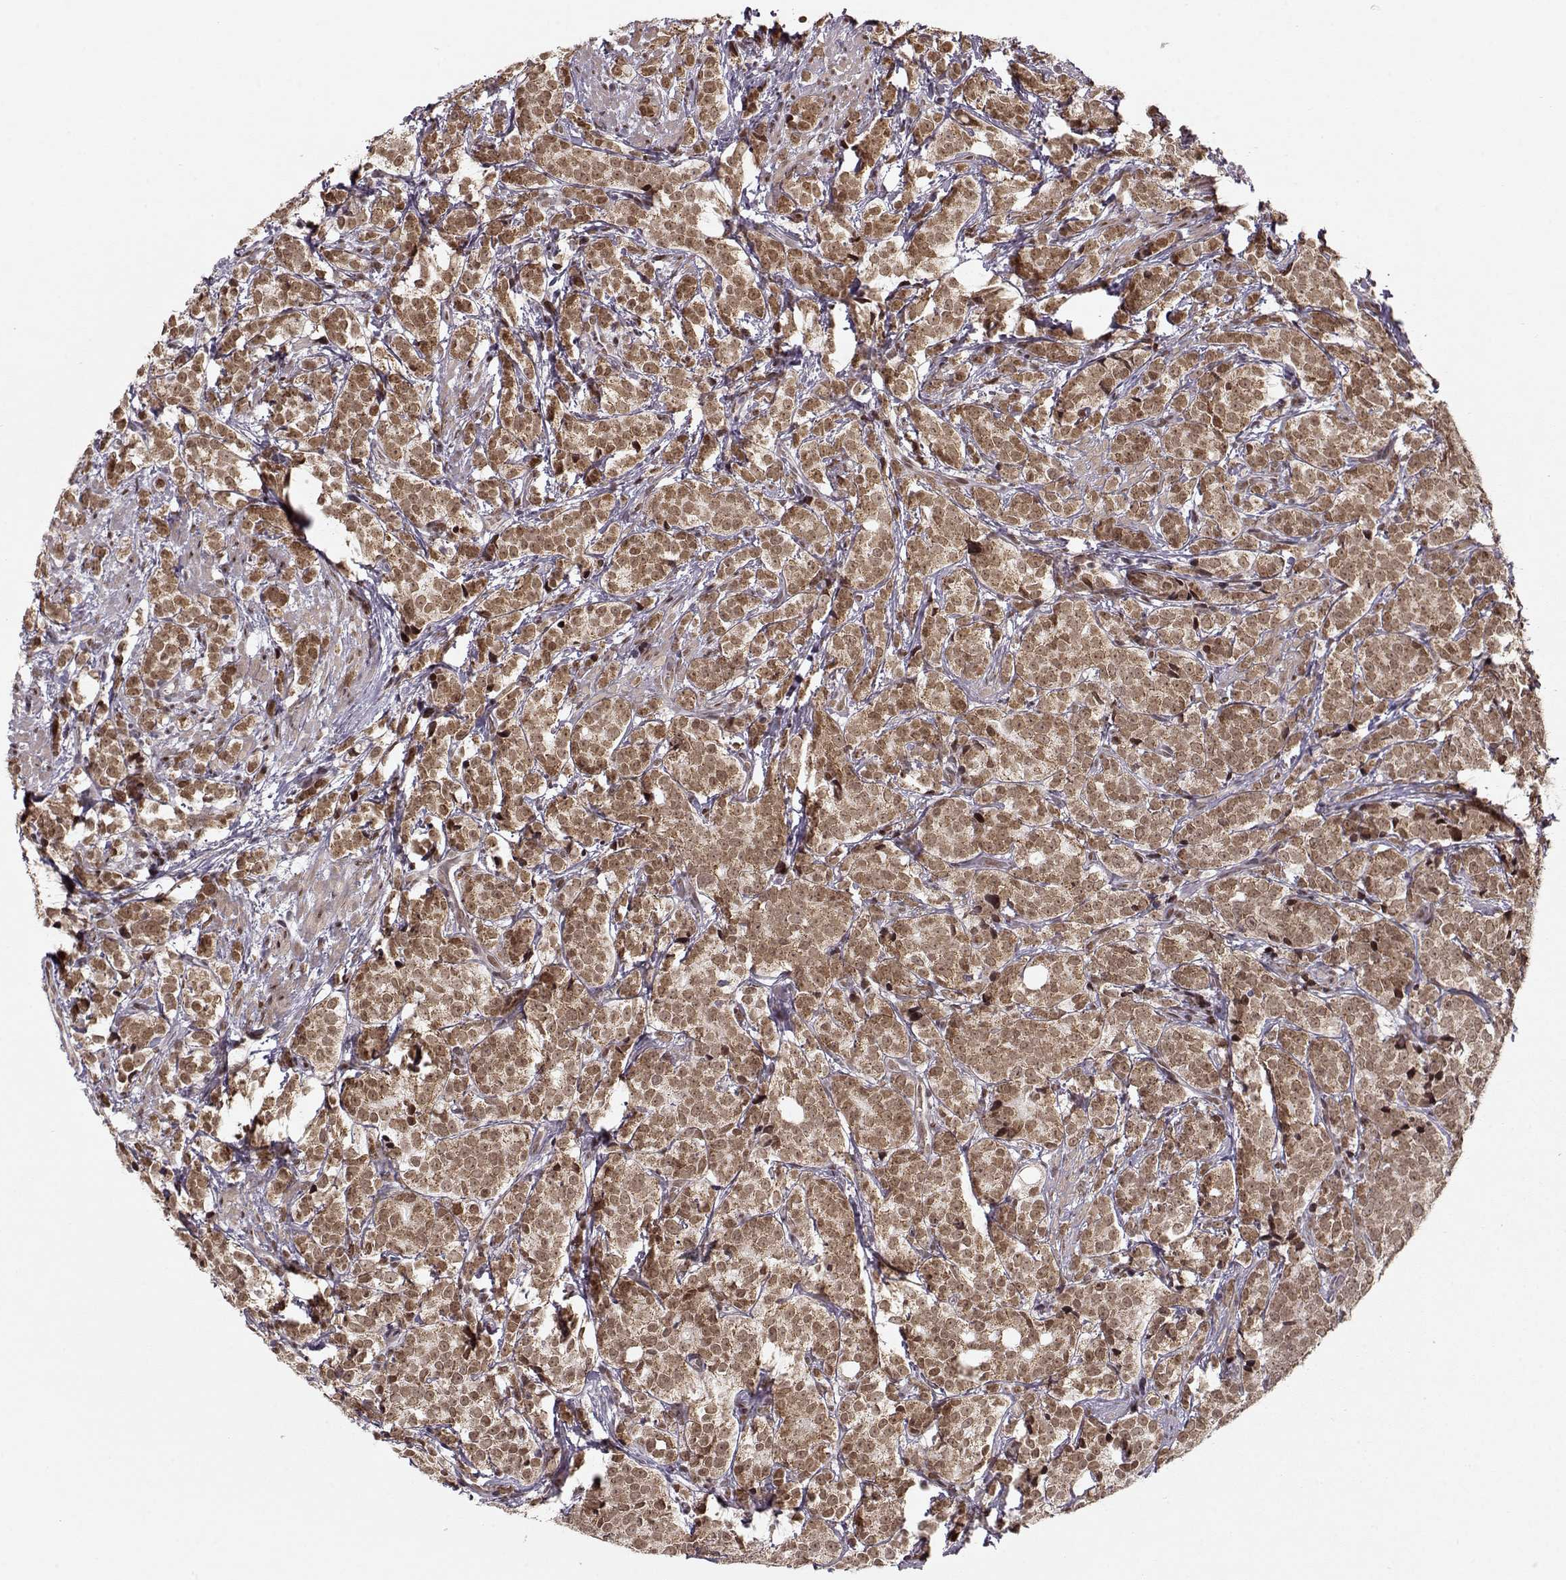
{"staining": {"intensity": "strong", "quantity": ">75%", "location": "cytoplasmic/membranous"}, "tissue": "prostate cancer", "cell_type": "Tumor cells", "image_type": "cancer", "snomed": [{"axis": "morphology", "description": "Adenocarcinoma, High grade"}, {"axis": "topography", "description": "Prostate"}], "caption": "This histopathology image displays immunohistochemistry staining of prostate high-grade adenocarcinoma, with high strong cytoplasmic/membranous positivity in approximately >75% of tumor cells.", "gene": "RAI1", "patient": {"sex": "male", "age": 53}}